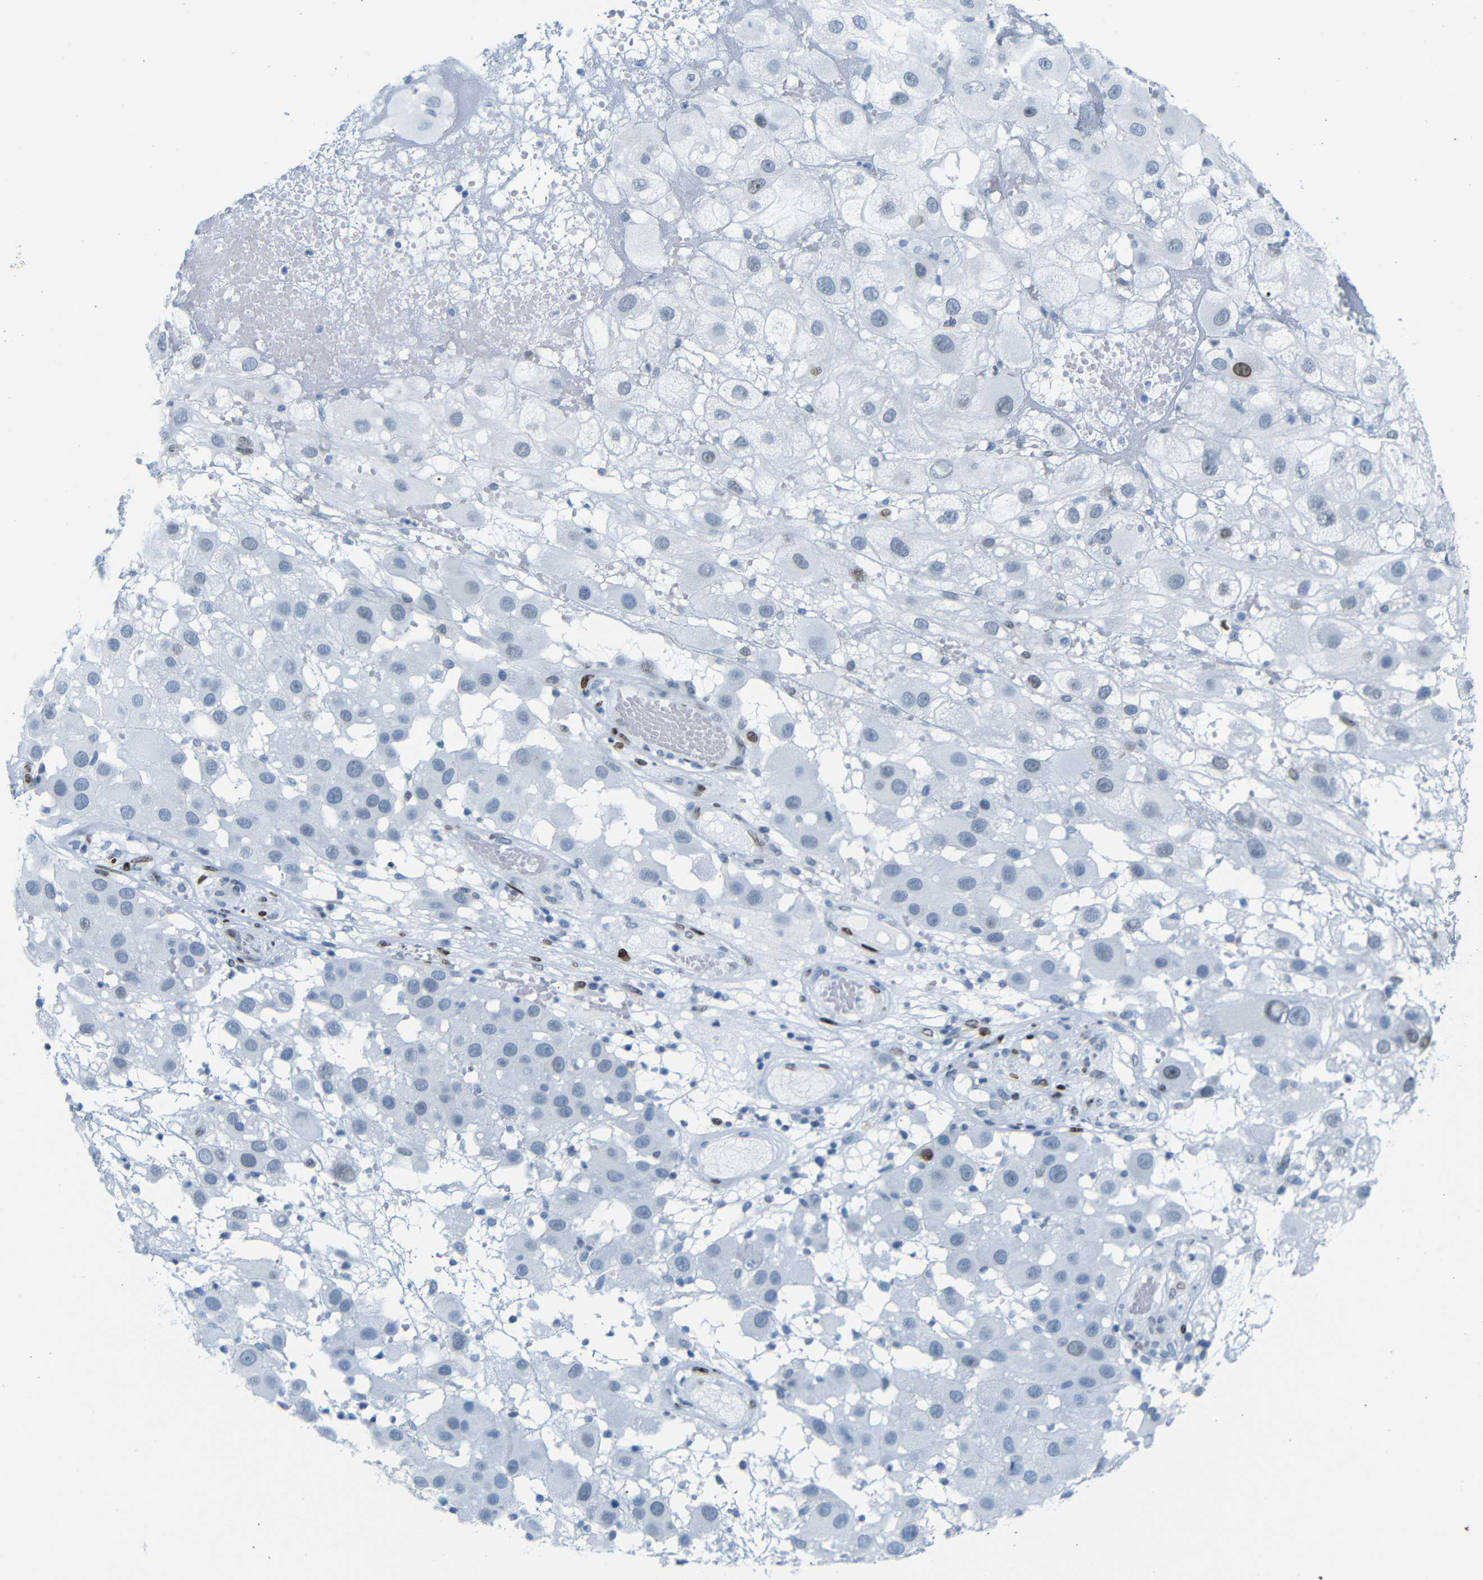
{"staining": {"intensity": "negative", "quantity": "none", "location": "none"}, "tissue": "melanoma", "cell_type": "Tumor cells", "image_type": "cancer", "snomed": [{"axis": "morphology", "description": "Malignant melanoma, NOS"}, {"axis": "topography", "description": "Skin"}], "caption": "The histopathology image exhibits no significant positivity in tumor cells of malignant melanoma.", "gene": "NPIPB15", "patient": {"sex": "female", "age": 81}}